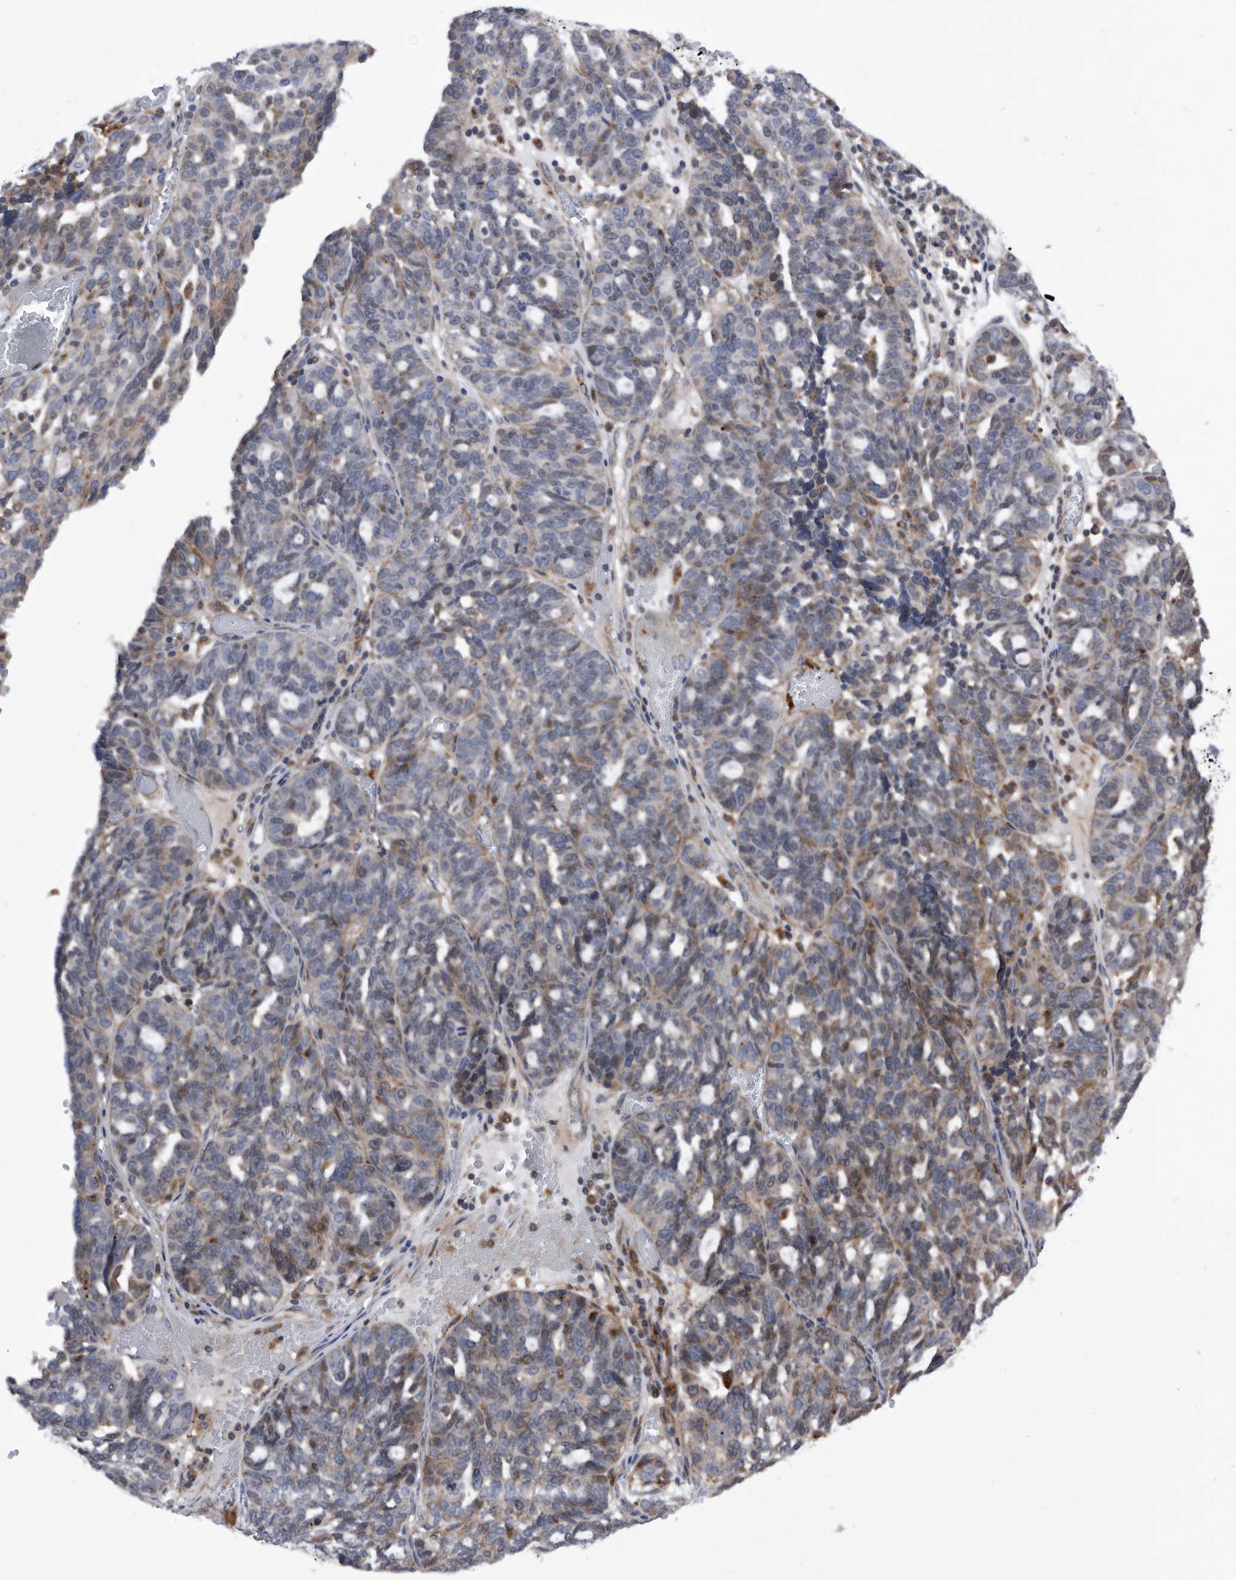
{"staining": {"intensity": "moderate", "quantity": "<25%", "location": "cytoplasmic/membranous"}, "tissue": "ovarian cancer", "cell_type": "Tumor cells", "image_type": "cancer", "snomed": [{"axis": "morphology", "description": "Cystadenocarcinoma, serous, NOS"}, {"axis": "topography", "description": "Ovary"}], "caption": "Moderate cytoplasmic/membranous staining is identified in about <25% of tumor cells in ovarian cancer (serous cystadenocarcinoma).", "gene": "BAIAP3", "patient": {"sex": "female", "age": 59}}